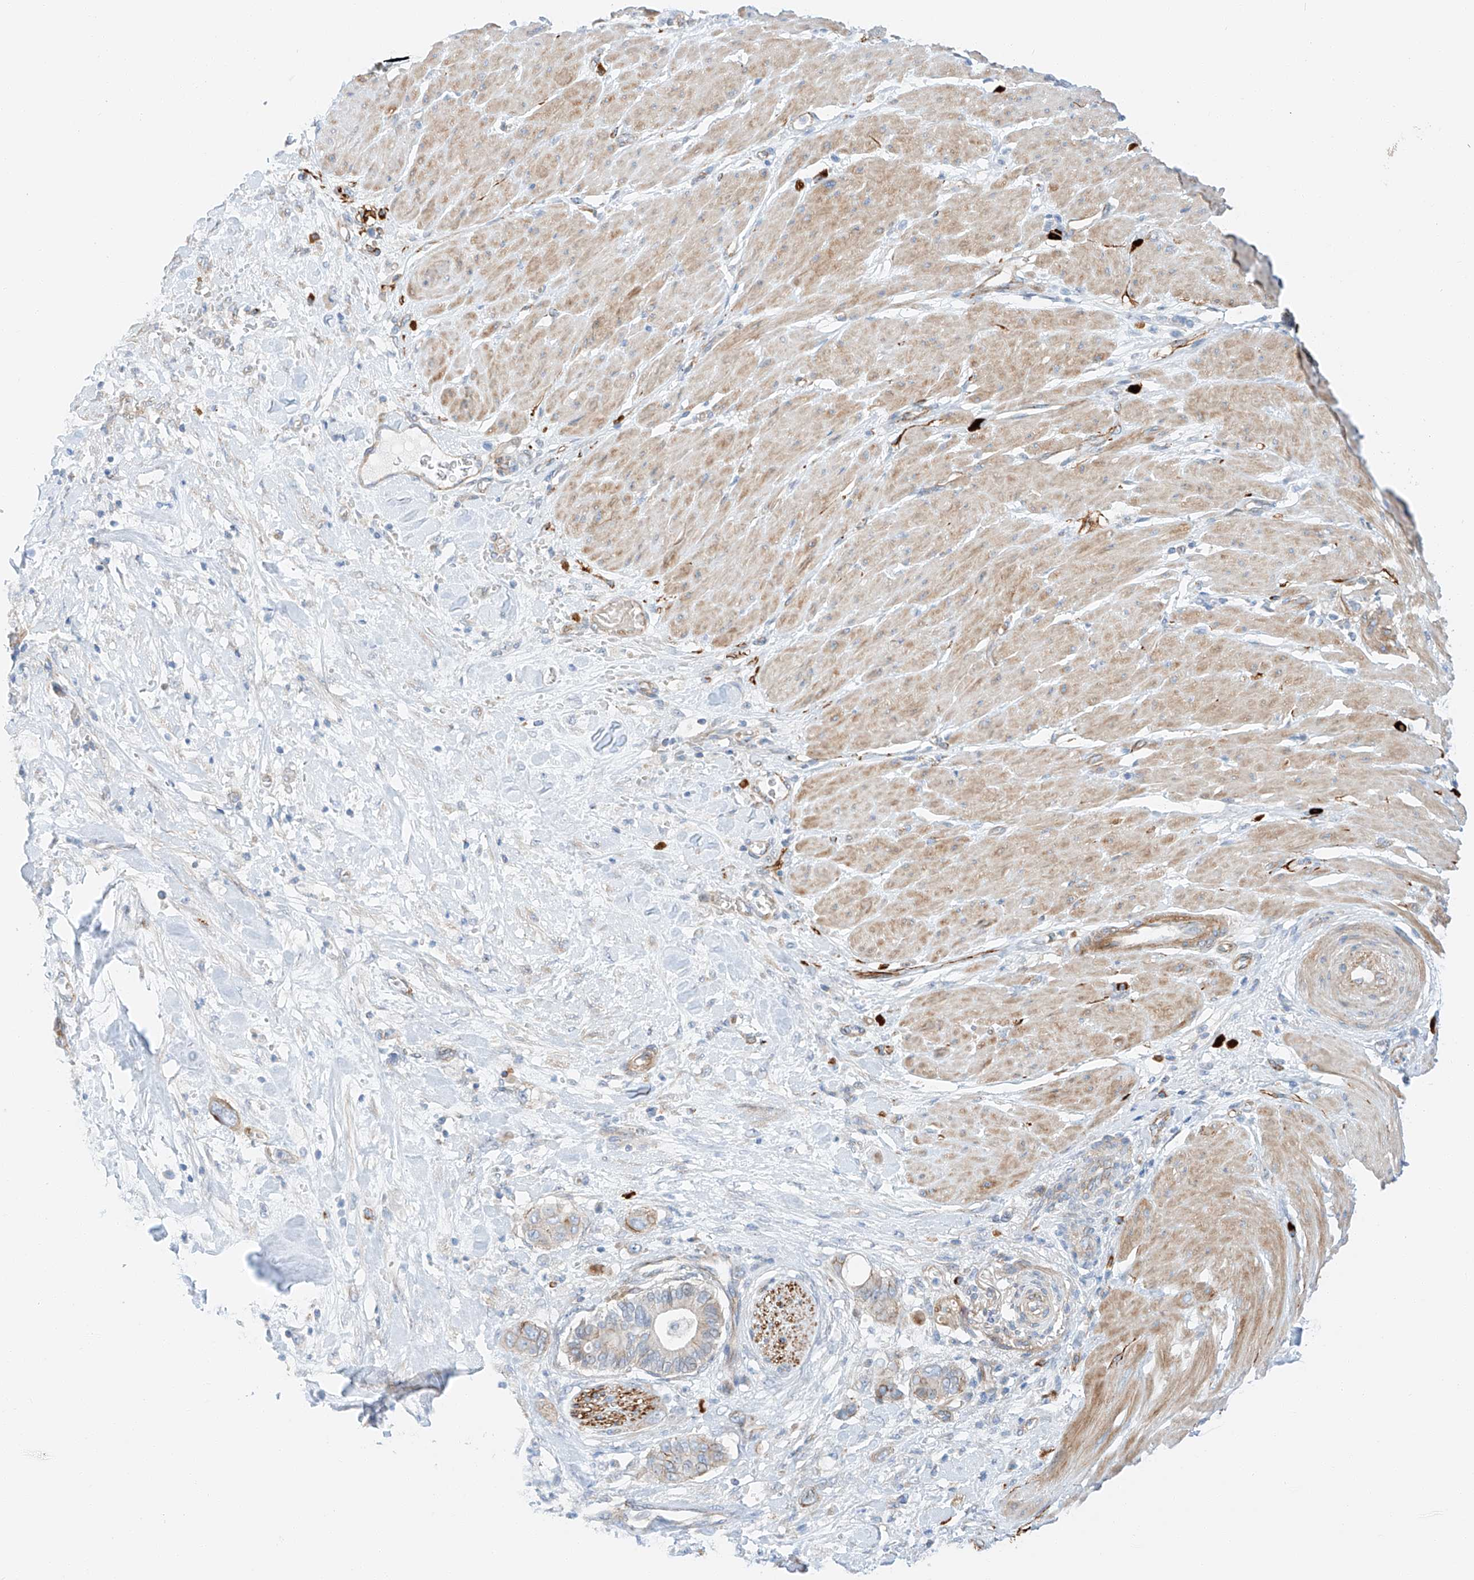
{"staining": {"intensity": "moderate", "quantity": "<25%", "location": "cytoplasmic/membranous"}, "tissue": "pancreatic cancer", "cell_type": "Tumor cells", "image_type": "cancer", "snomed": [{"axis": "morphology", "description": "Adenocarcinoma, NOS"}, {"axis": "topography", "description": "Pancreas"}], "caption": "A histopathology image of human pancreatic adenocarcinoma stained for a protein displays moderate cytoplasmic/membranous brown staining in tumor cells.", "gene": "MINDY4", "patient": {"sex": "male", "age": 68}}